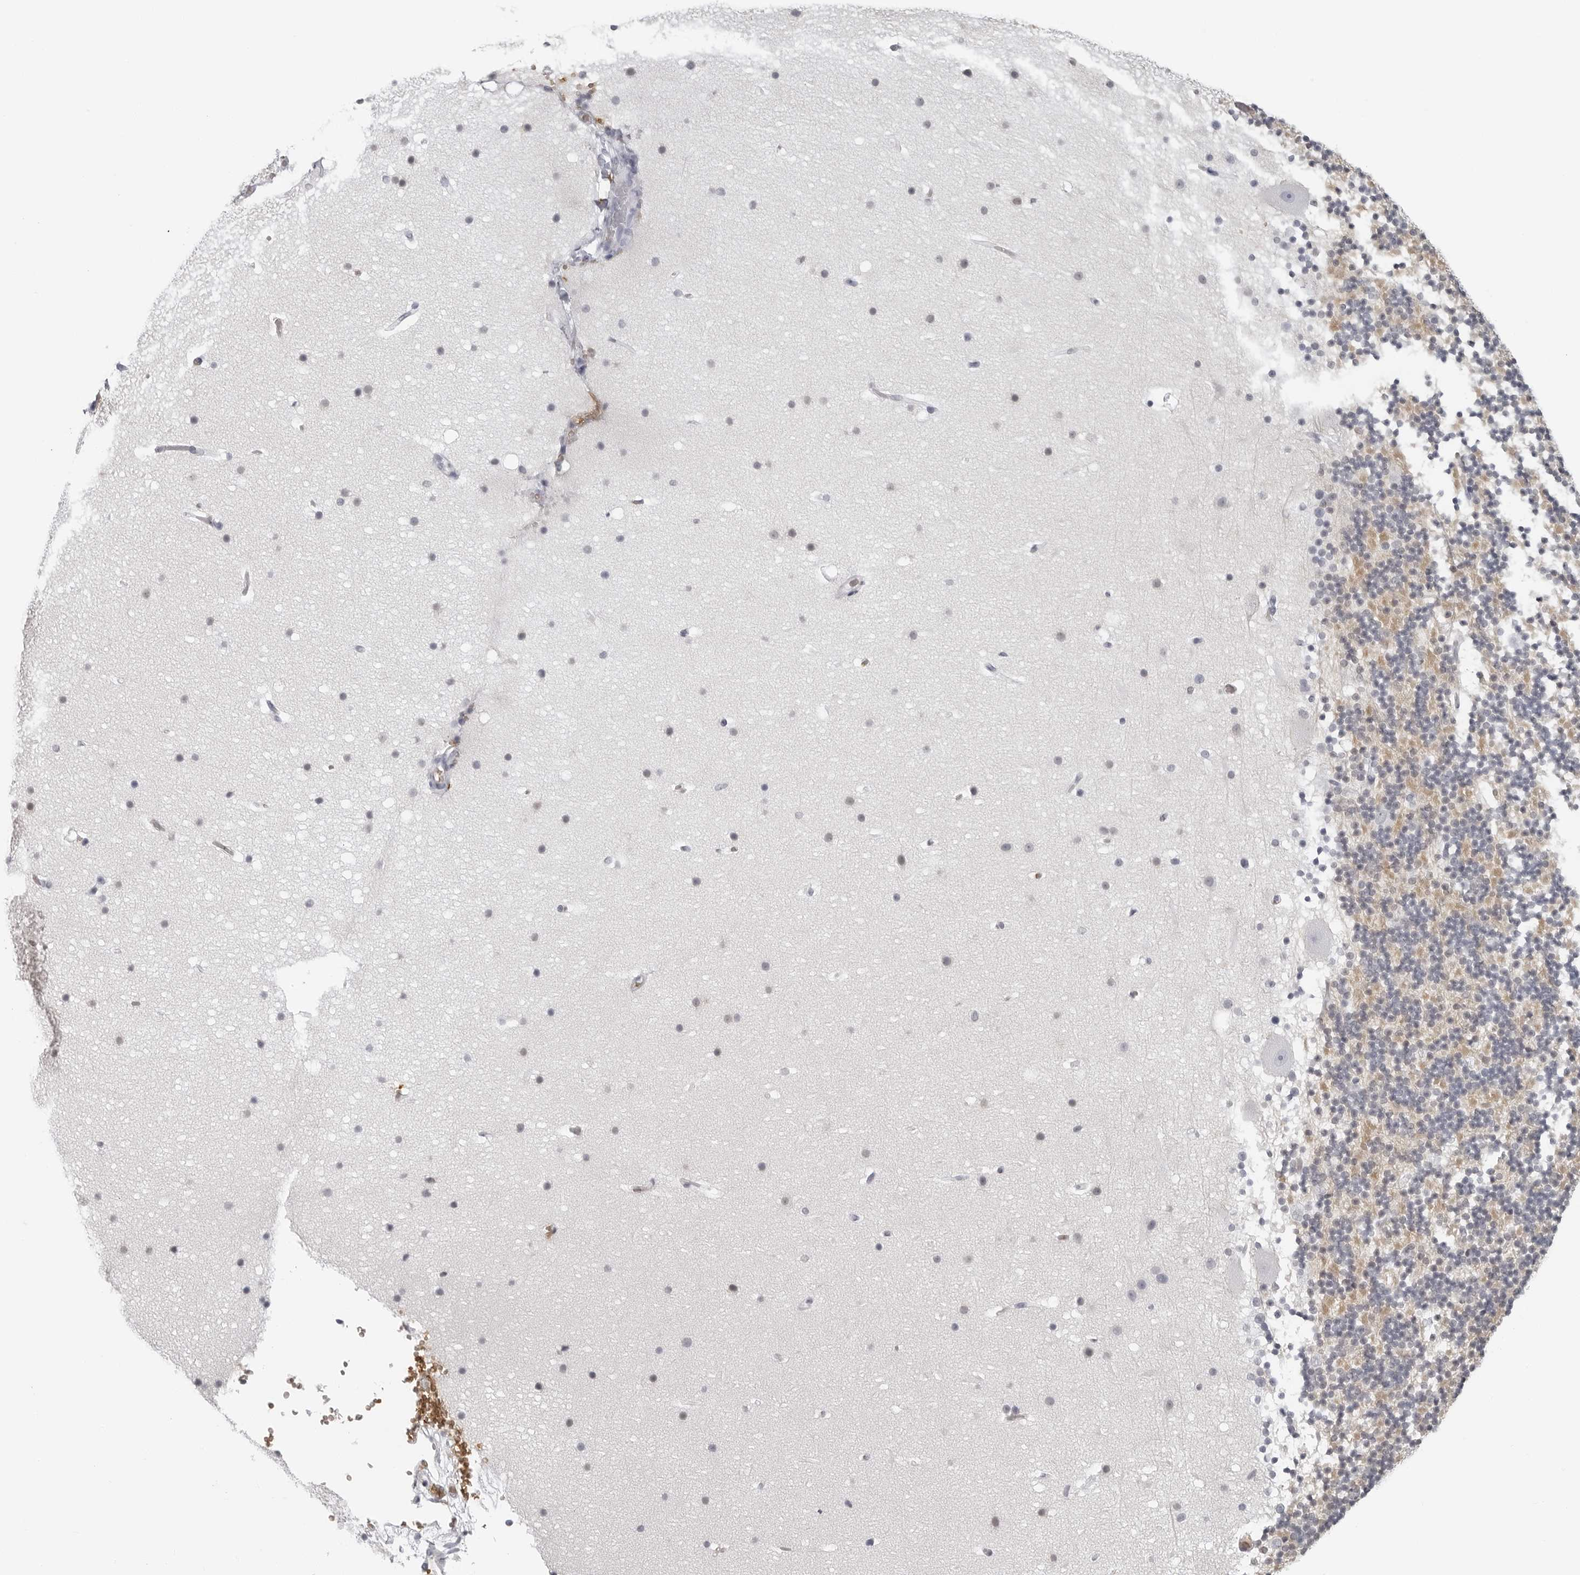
{"staining": {"intensity": "negative", "quantity": "none", "location": "none"}, "tissue": "cerebellum", "cell_type": "Cells in granular layer", "image_type": "normal", "snomed": [{"axis": "morphology", "description": "Normal tissue, NOS"}, {"axis": "topography", "description": "Cerebellum"}], "caption": "The image shows no staining of cells in granular layer in unremarkable cerebellum. (DAB (3,3'-diaminobenzidine) immunohistochemistry (IHC) with hematoxylin counter stain).", "gene": "EPB41", "patient": {"sex": "male", "age": 57}}